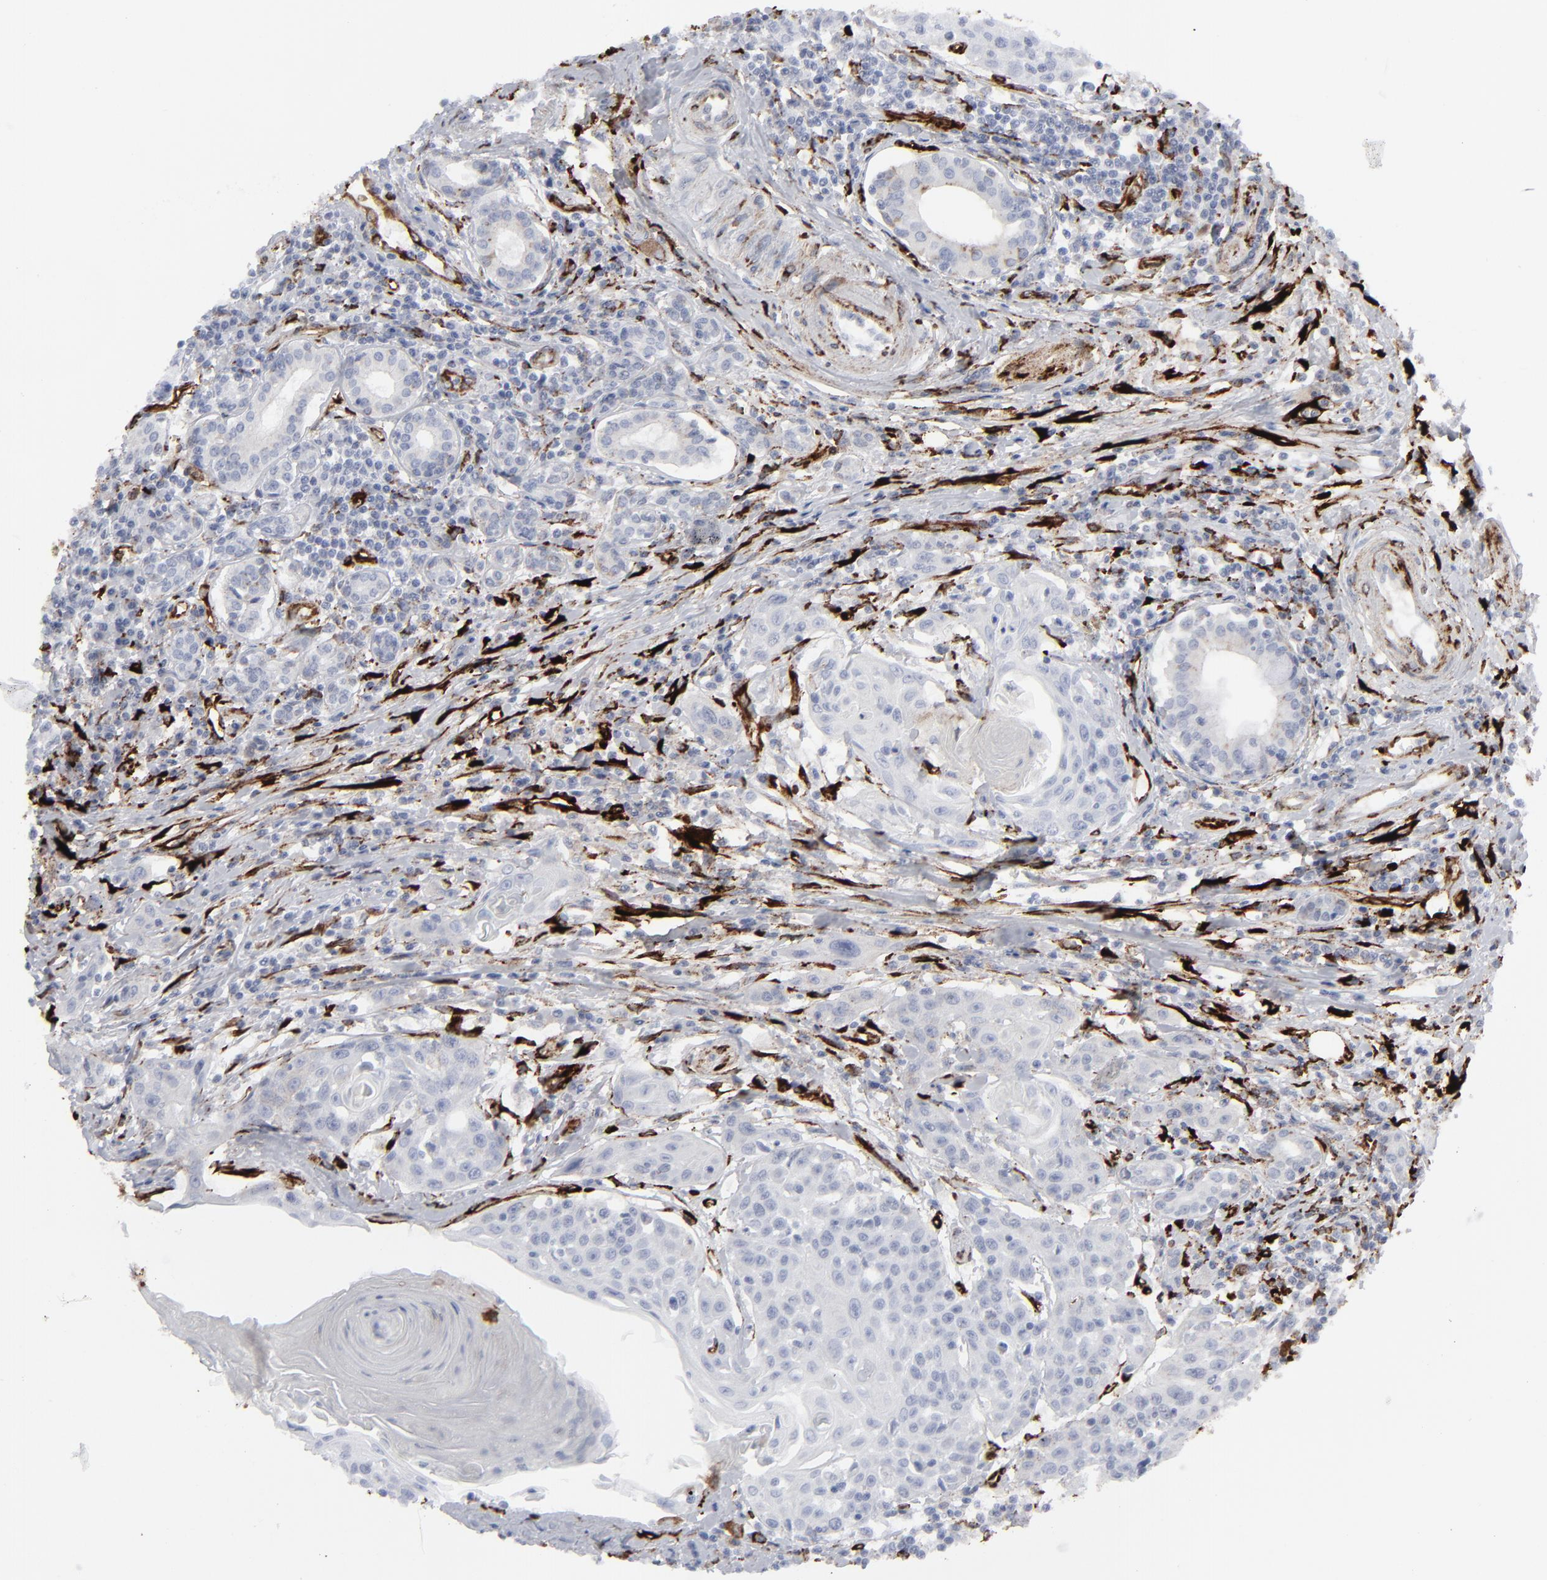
{"staining": {"intensity": "negative", "quantity": "none", "location": "none"}, "tissue": "head and neck cancer", "cell_type": "Tumor cells", "image_type": "cancer", "snomed": [{"axis": "morphology", "description": "Squamous cell carcinoma, NOS"}, {"axis": "morphology", "description": "Squamous cell carcinoma, metastatic, NOS"}, {"axis": "topography", "description": "Lymph node"}, {"axis": "topography", "description": "Salivary gland"}, {"axis": "topography", "description": "Head-Neck"}], "caption": "DAB immunohistochemical staining of human head and neck cancer displays no significant staining in tumor cells.", "gene": "SPARC", "patient": {"sex": "female", "age": 74}}